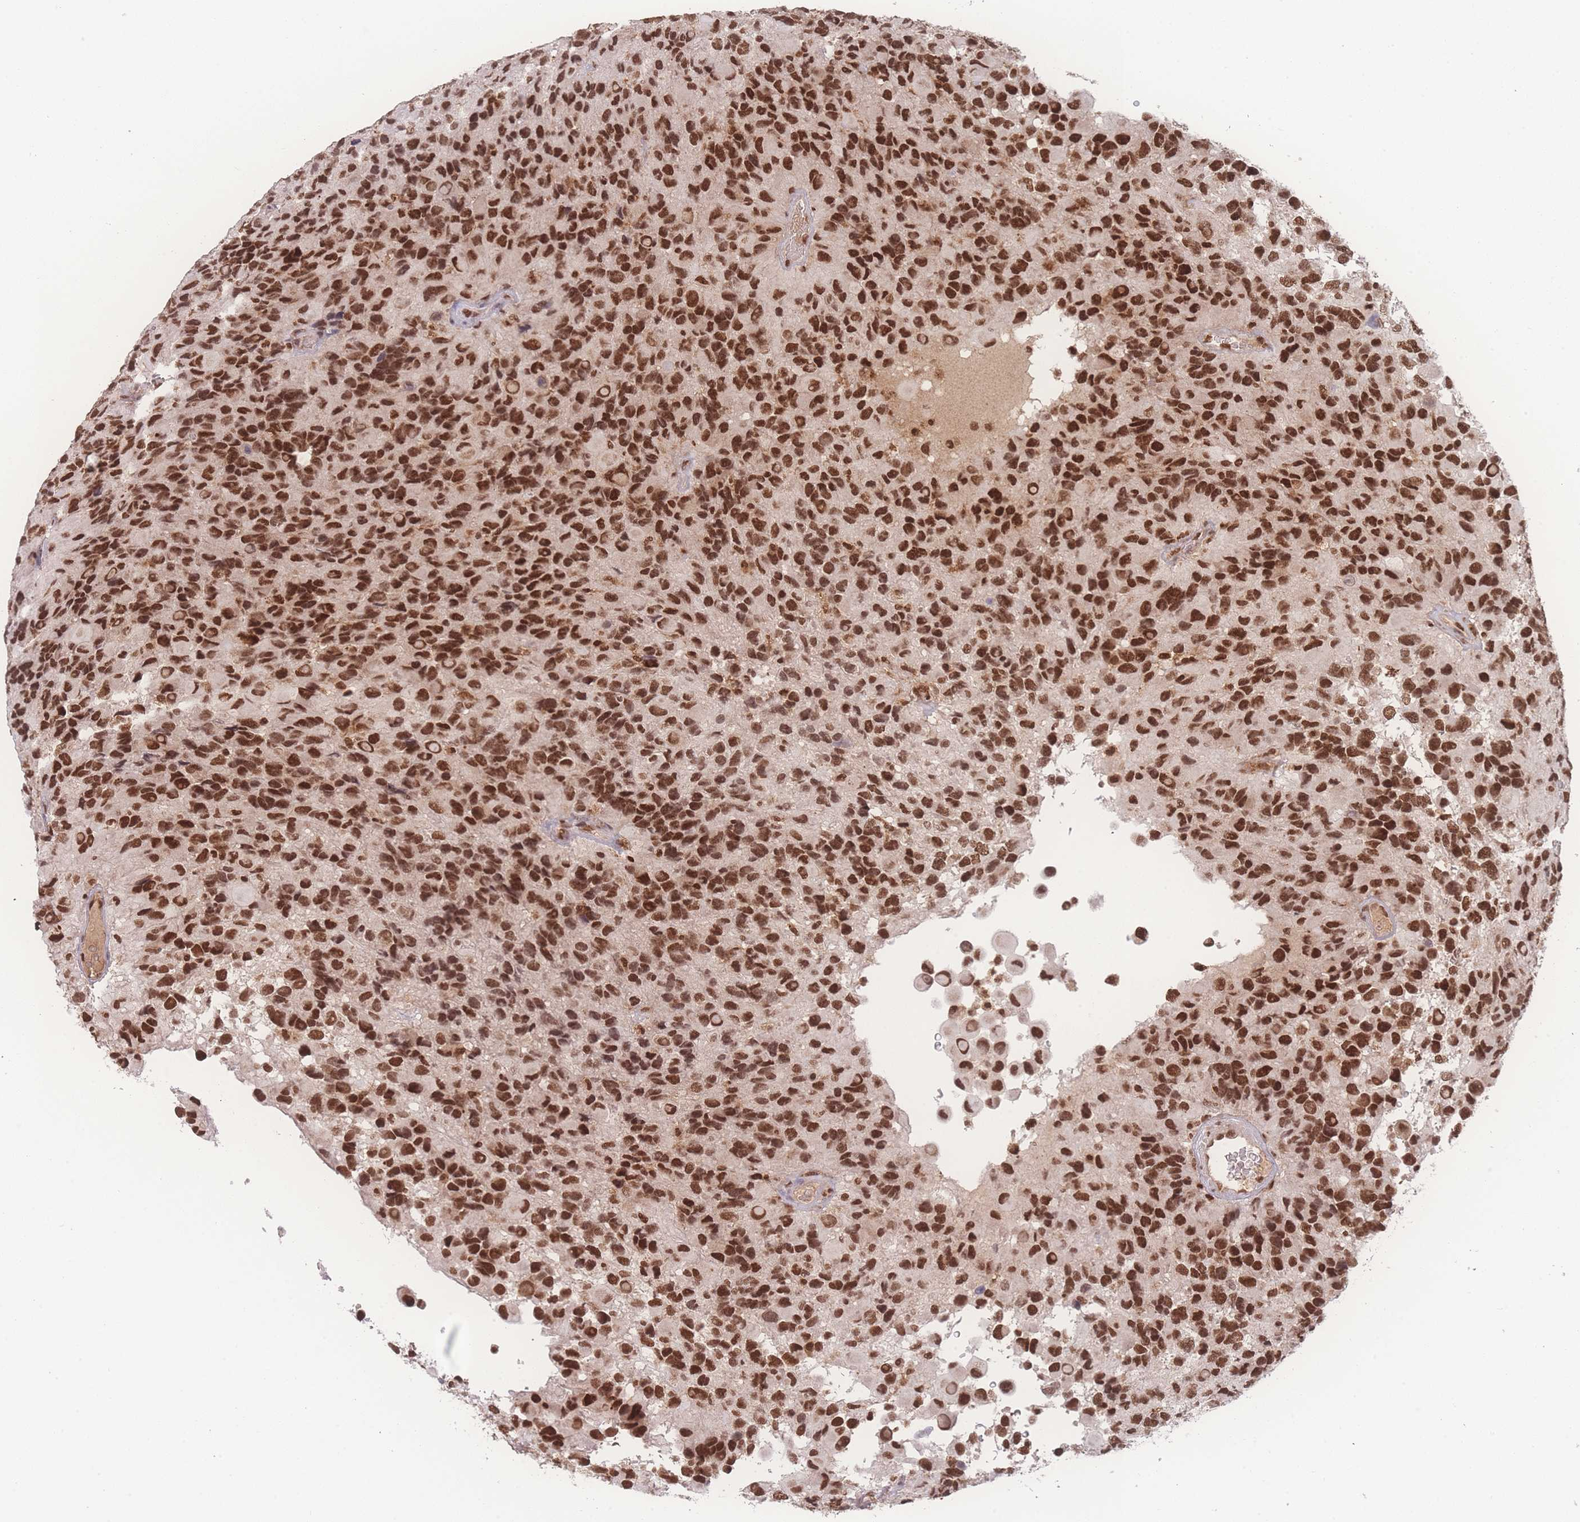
{"staining": {"intensity": "strong", "quantity": ">75%", "location": "nuclear"}, "tissue": "glioma", "cell_type": "Tumor cells", "image_type": "cancer", "snomed": [{"axis": "morphology", "description": "Glioma, malignant, High grade"}, {"axis": "topography", "description": "Brain"}], "caption": "A brown stain highlights strong nuclear expression of a protein in human high-grade glioma (malignant) tumor cells.", "gene": "RAVER1", "patient": {"sex": "male", "age": 77}}